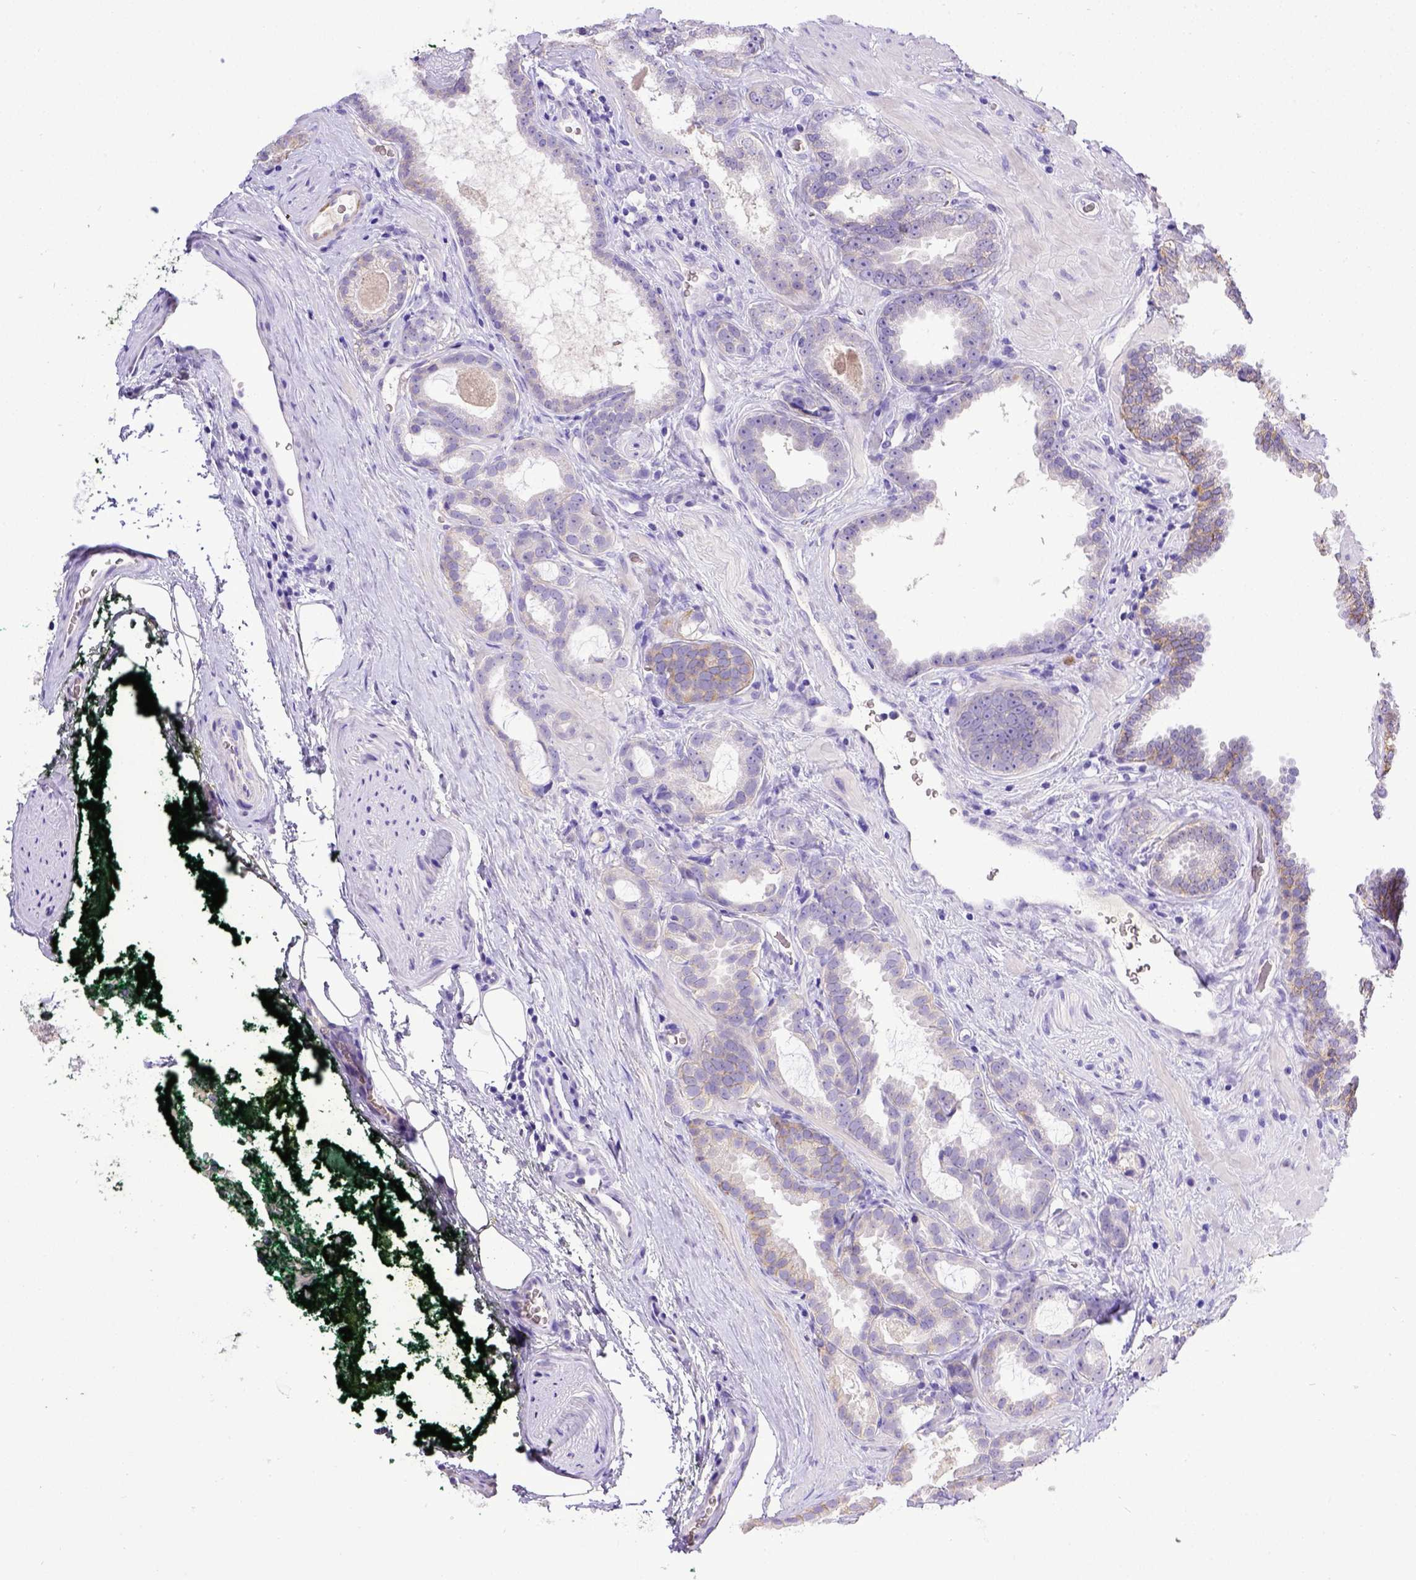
{"staining": {"intensity": "negative", "quantity": "none", "location": "none"}, "tissue": "prostate cancer", "cell_type": "Tumor cells", "image_type": "cancer", "snomed": [{"axis": "morphology", "description": "Adenocarcinoma, NOS"}, {"axis": "topography", "description": "Prostate"}], "caption": "Immunohistochemistry (IHC) of human prostate adenocarcinoma shows no expression in tumor cells.", "gene": "BTN1A1", "patient": {"sex": "male", "age": 64}}